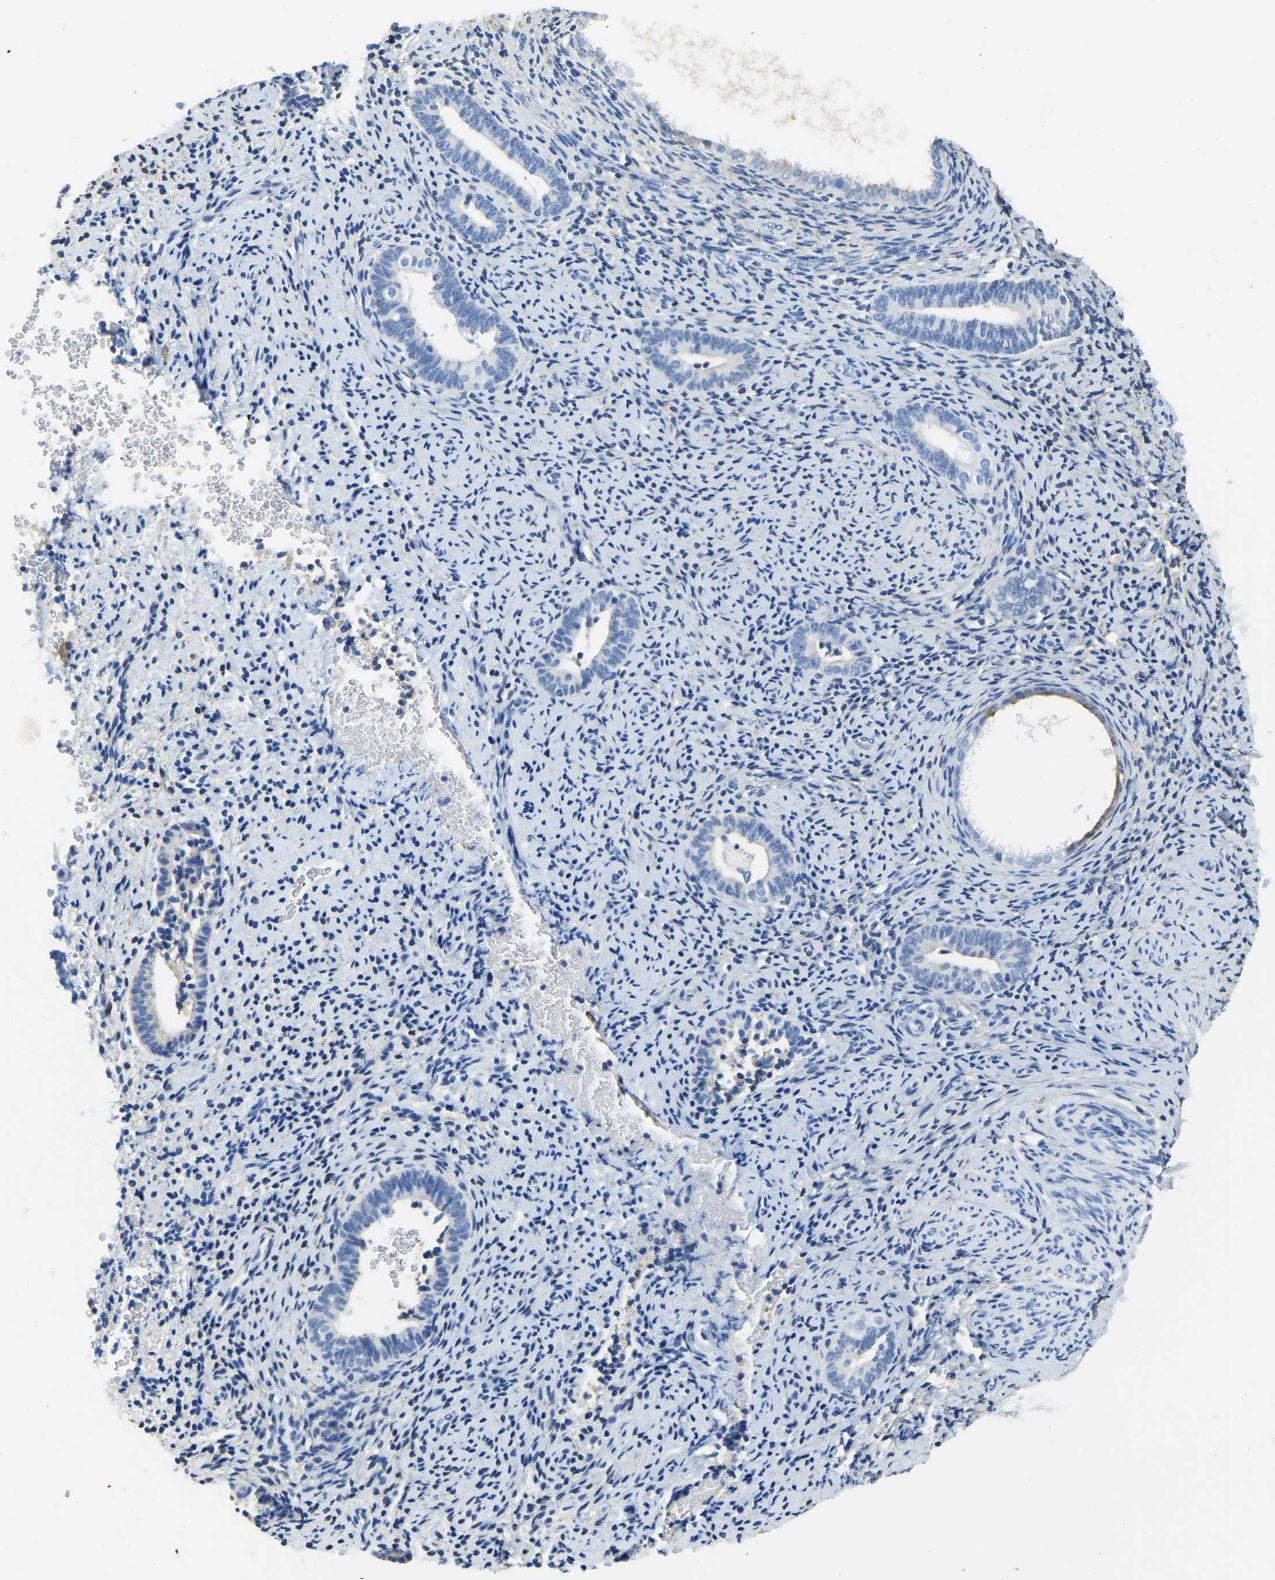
{"staining": {"intensity": "negative", "quantity": "none", "location": "none"}, "tissue": "endometrium", "cell_type": "Cells in endometrial stroma", "image_type": "normal", "snomed": [{"axis": "morphology", "description": "Normal tissue, NOS"}, {"axis": "topography", "description": "Endometrium"}], "caption": "Immunohistochemistry (IHC) micrograph of normal human endometrium stained for a protein (brown), which shows no staining in cells in endometrial stroma.", "gene": "ZDHHC13", "patient": {"sex": "female", "age": 51}}